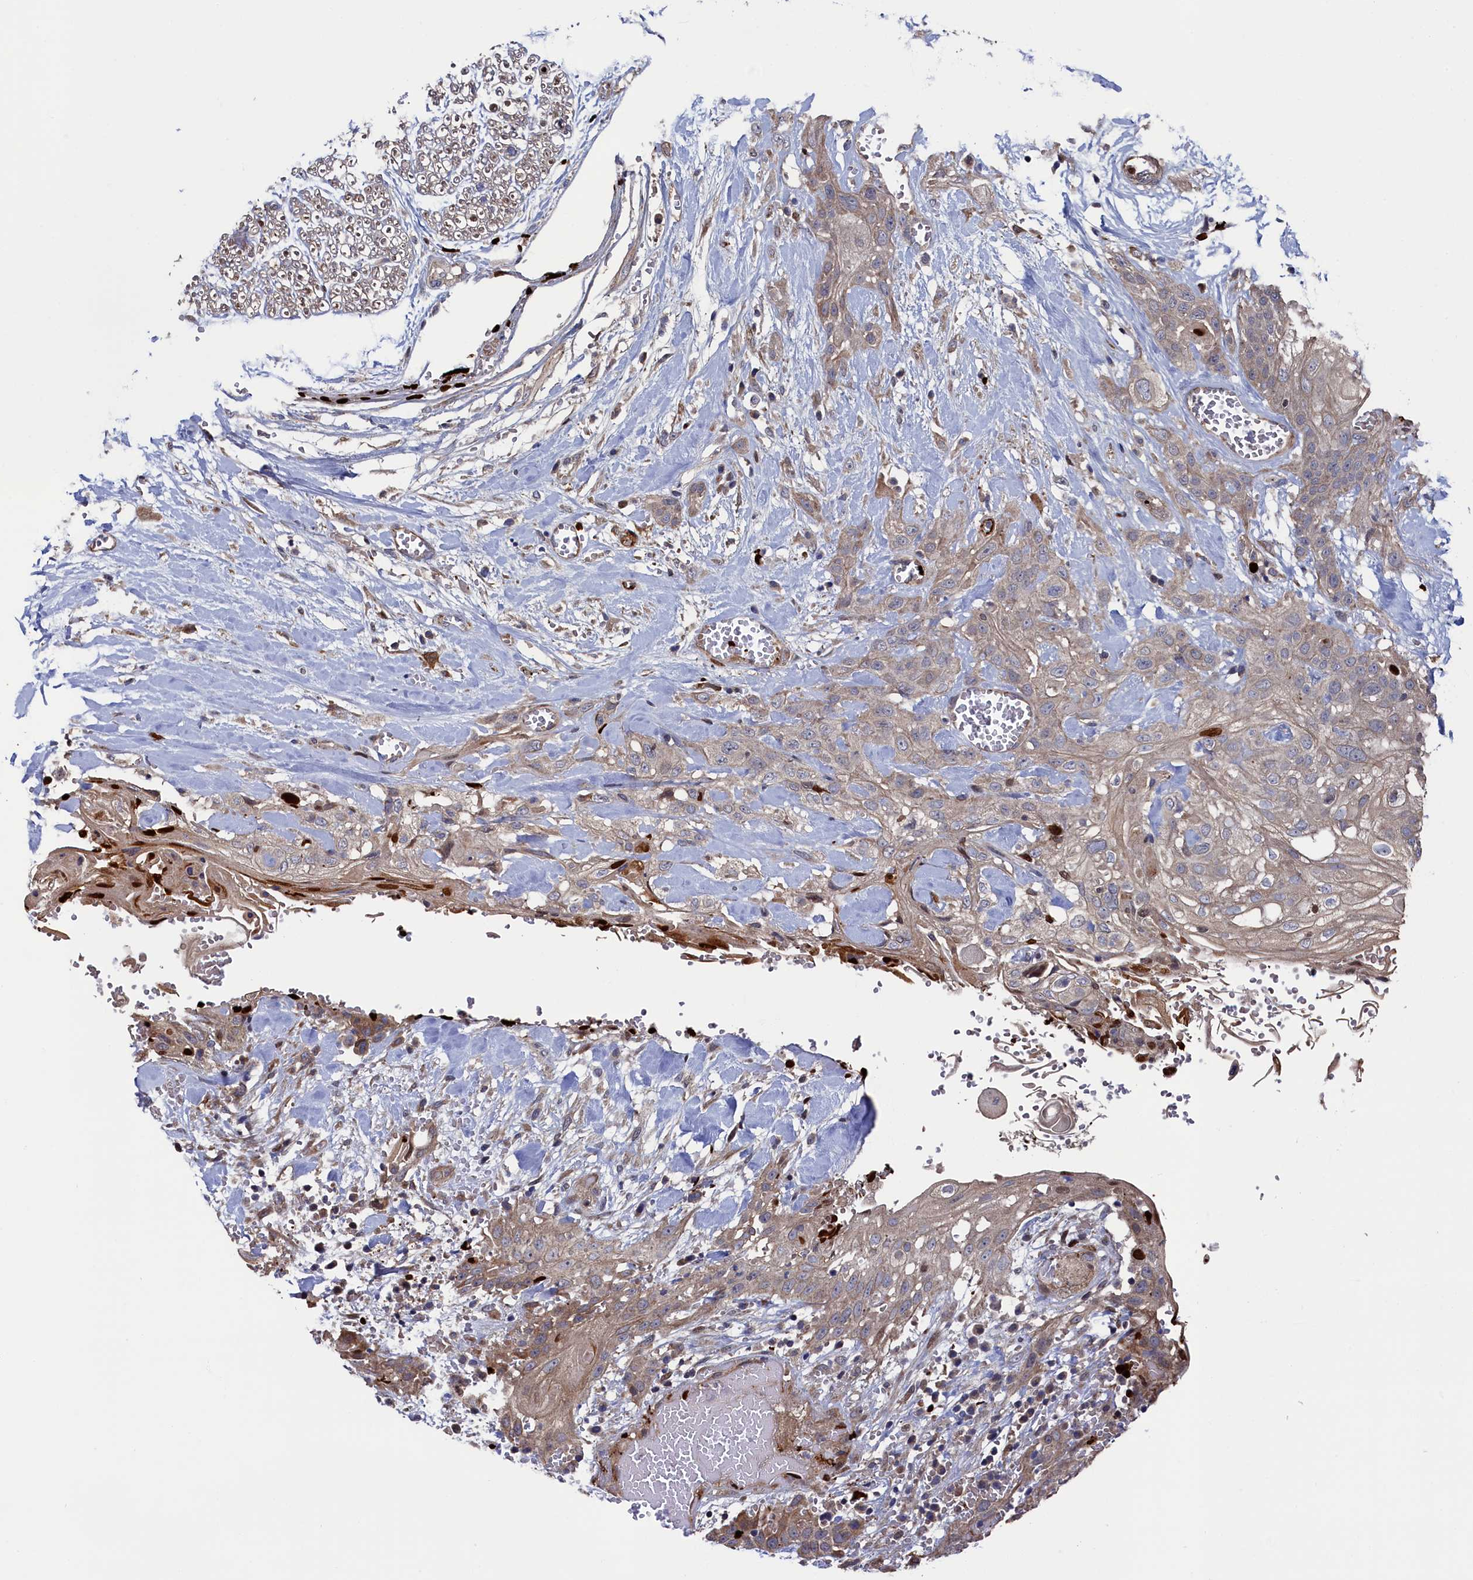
{"staining": {"intensity": "weak", "quantity": "<25%", "location": "cytoplasmic/membranous"}, "tissue": "head and neck cancer", "cell_type": "Tumor cells", "image_type": "cancer", "snomed": [{"axis": "morphology", "description": "Squamous cell carcinoma, NOS"}, {"axis": "topography", "description": "Head-Neck"}], "caption": "This is an immunohistochemistry photomicrograph of human squamous cell carcinoma (head and neck). There is no expression in tumor cells.", "gene": "ZNF891", "patient": {"sex": "female", "age": 43}}